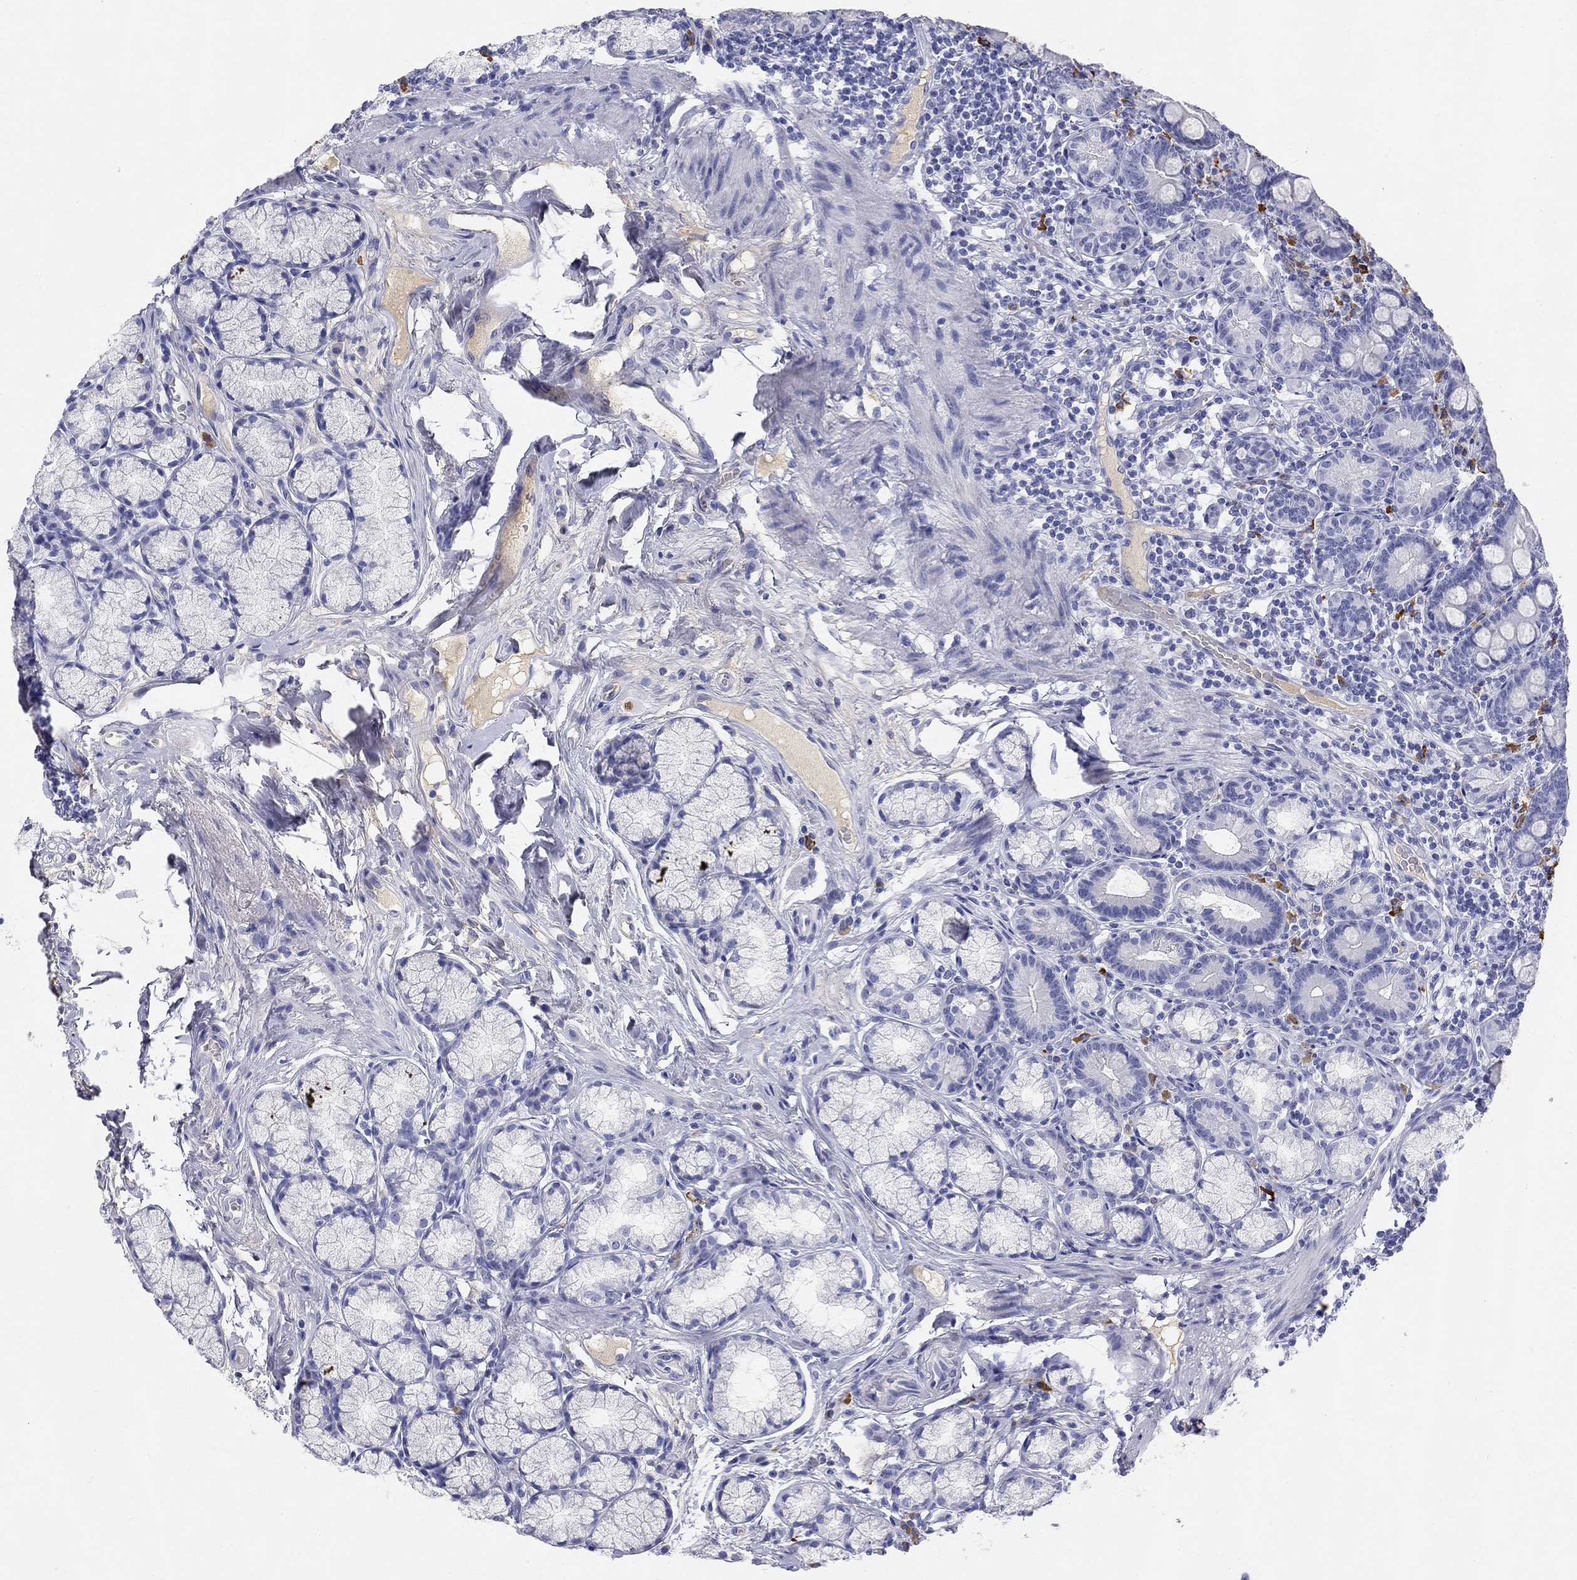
{"staining": {"intensity": "negative", "quantity": "none", "location": "none"}, "tissue": "duodenum", "cell_type": "Glandular cells", "image_type": "normal", "snomed": [{"axis": "morphology", "description": "Normal tissue, NOS"}, {"axis": "topography", "description": "Duodenum"}], "caption": "Photomicrograph shows no significant protein expression in glandular cells of benign duodenum.", "gene": "PHOX2B", "patient": {"sex": "female", "age": 67}}